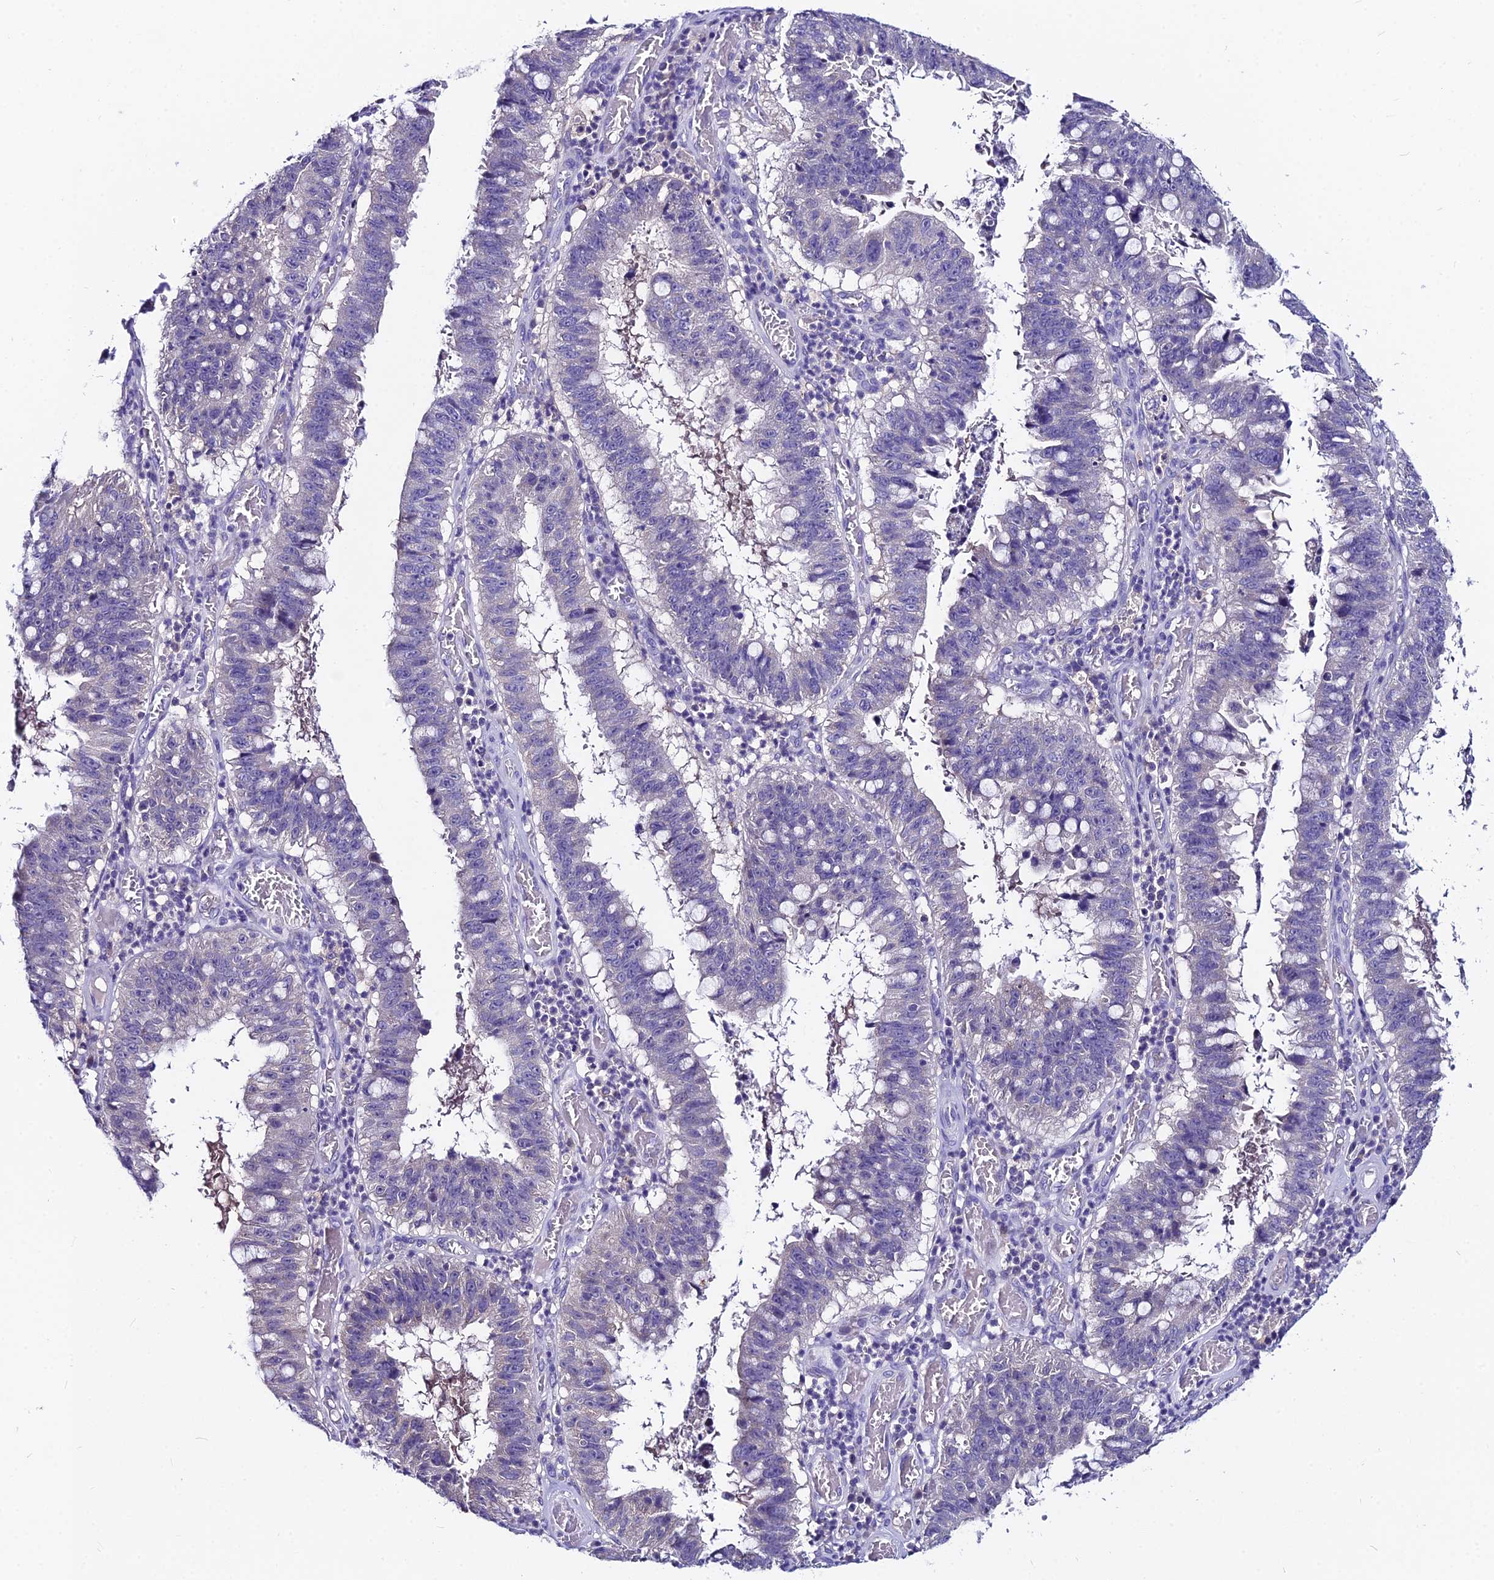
{"staining": {"intensity": "negative", "quantity": "none", "location": "none"}, "tissue": "stomach cancer", "cell_type": "Tumor cells", "image_type": "cancer", "snomed": [{"axis": "morphology", "description": "Adenocarcinoma, NOS"}, {"axis": "topography", "description": "Stomach"}], "caption": "Stomach cancer was stained to show a protein in brown. There is no significant staining in tumor cells.", "gene": "LGALS7", "patient": {"sex": "male", "age": 59}}